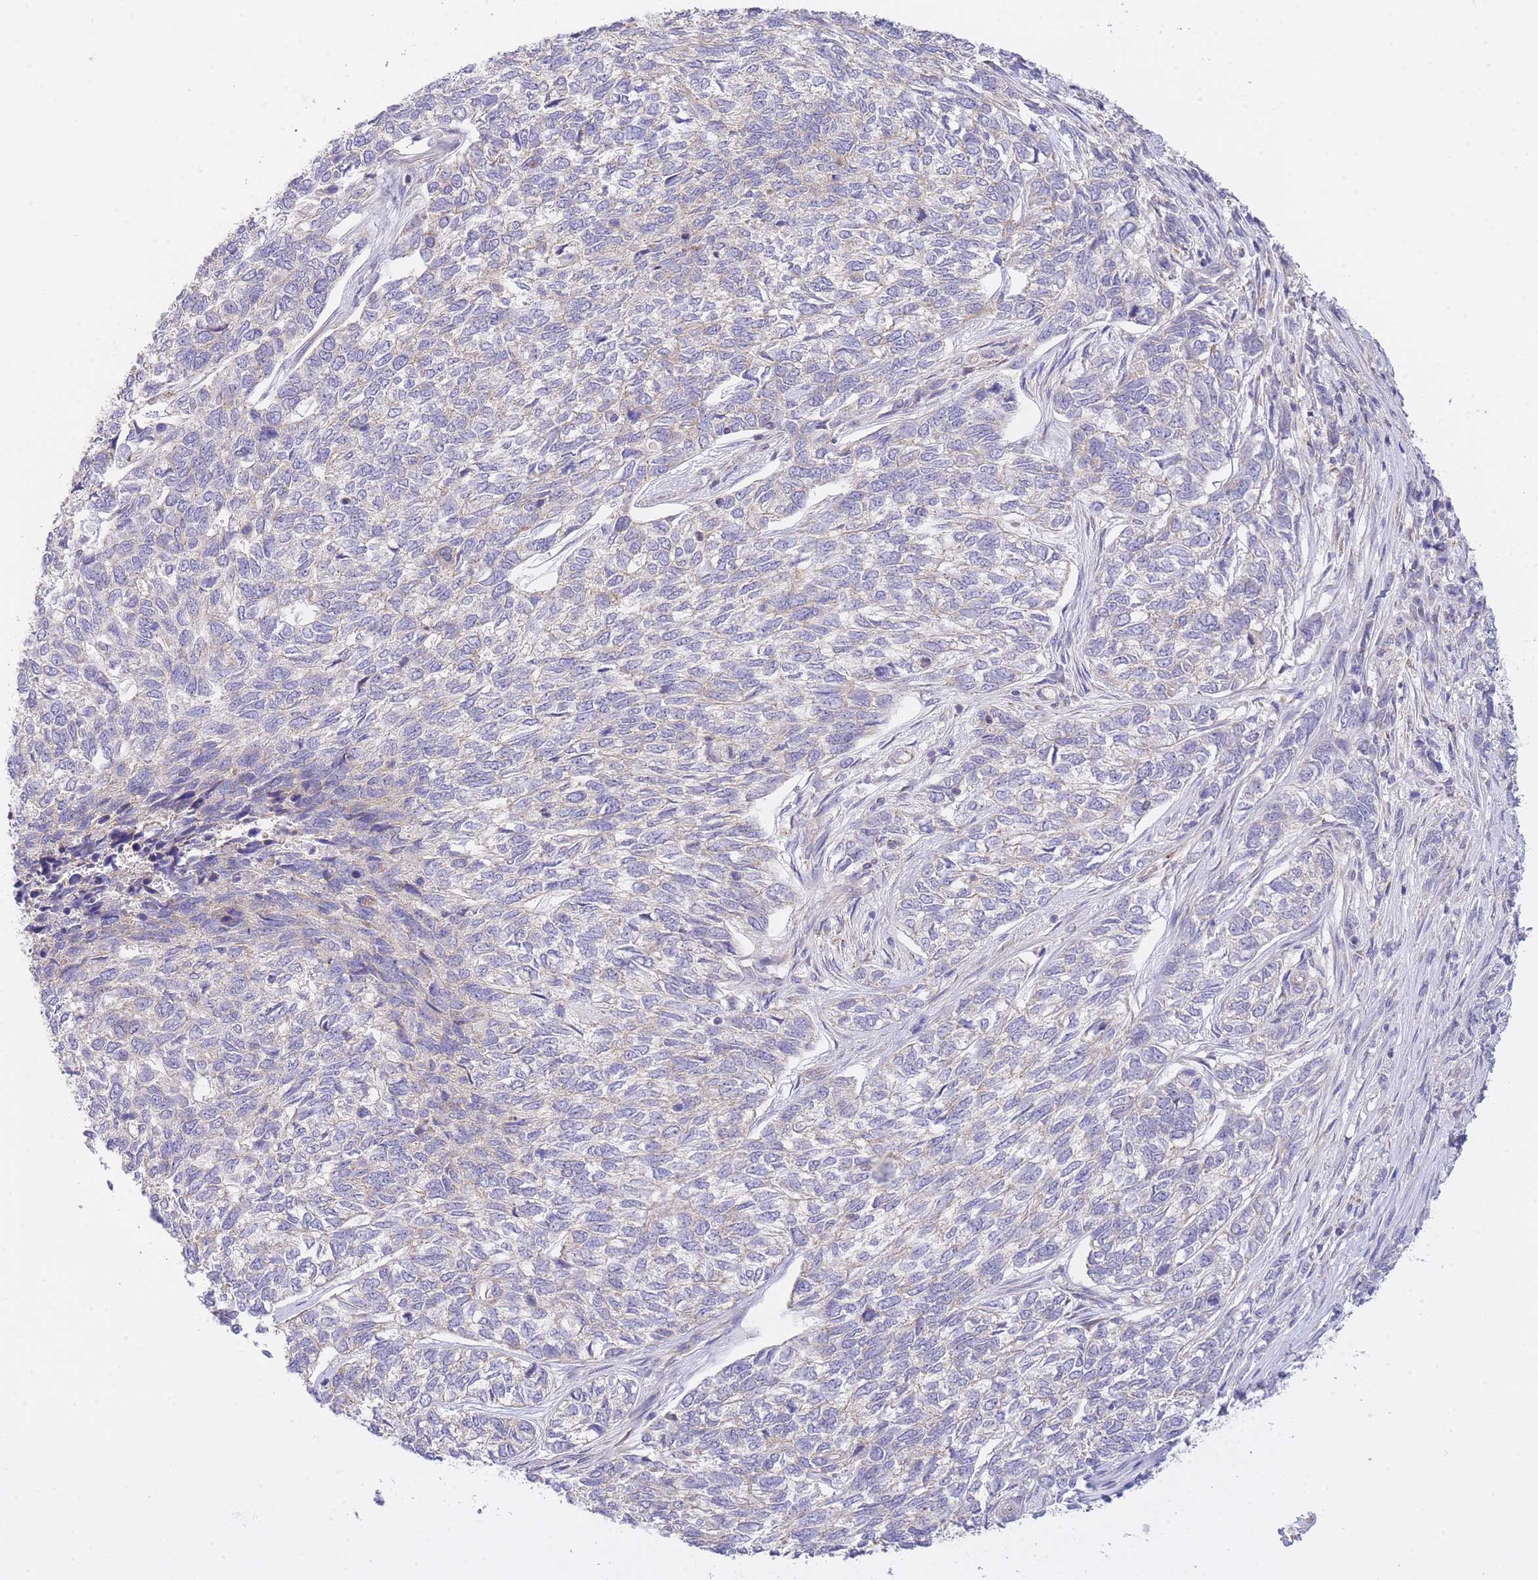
{"staining": {"intensity": "negative", "quantity": "none", "location": "none"}, "tissue": "skin cancer", "cell_type": "Tumor cells", "image_type": "cancer", "snomed": [{"axis": "morphology", "description": "Basal cell carcinoma"}, {"axis": "topography", "description": "Skin"}], "caption": "Immunohistochemistry histopathology image of neoplastic tissue: human skin cancer (basal cell carcinoma) stained with DAB reveals no significant protein positivity in tumor cells.", "gene": "CTBP1", "patient": {"sex": "female", "age": 65}}